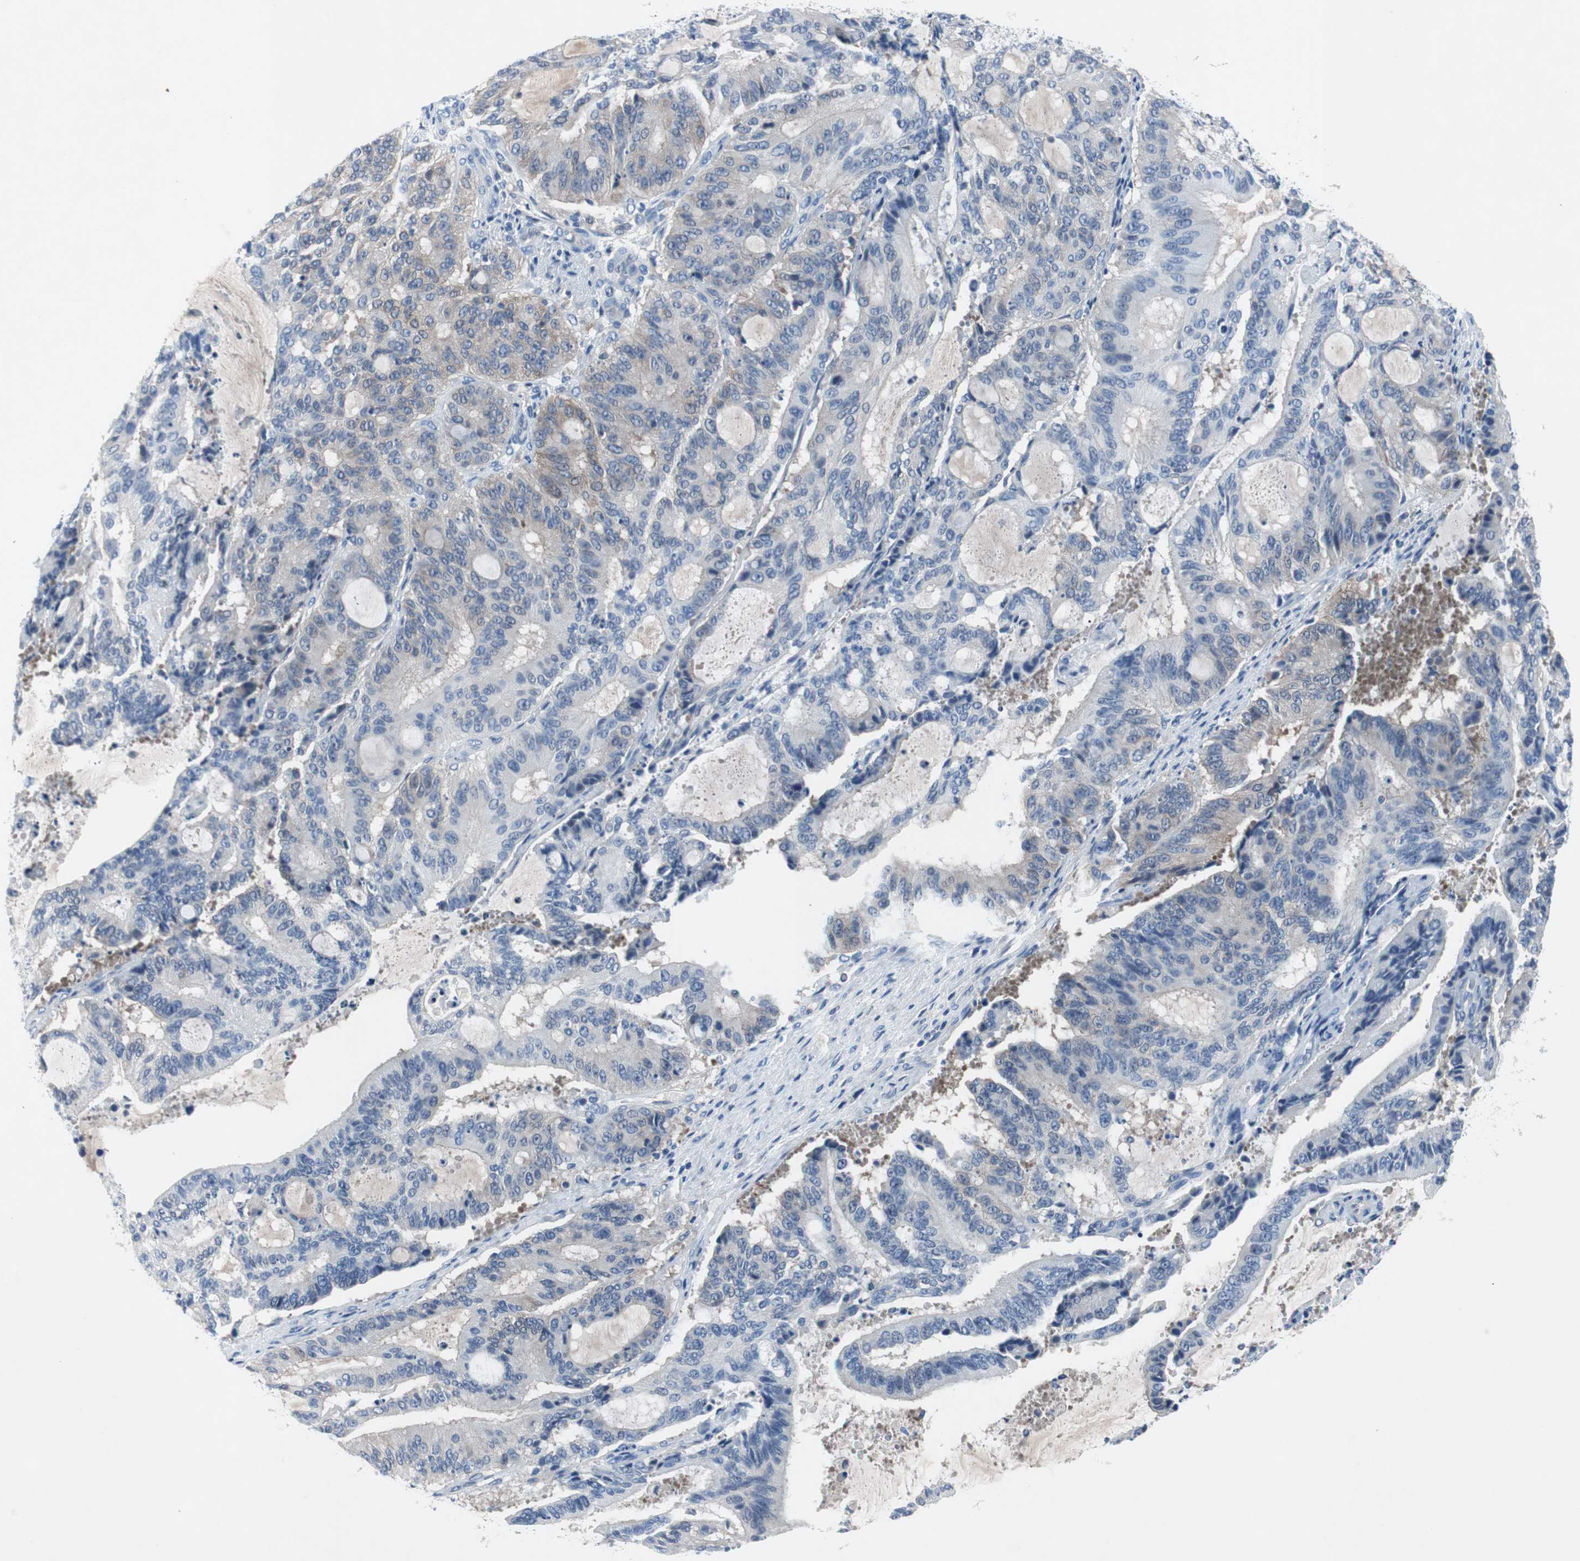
{"staining": {"intensity": "weak", "quantity": "25%-75%", "location": "cytoplasmic/membranous"}, "tissue": "liver cancer", "cell_type": "Tumor cells", "image_type": "cancer", "snomed": [{"axis": "morphology", "description": "Cholangiocarcinoma"}, {"axis": "topography", "description": "Liver"}], "caption": "Liver cancer (cholangiocarcinoma) stained with a brown dye shows weak cytoplasmic/membranous positive positivity in approximately 25%-75% of tumor cells.", "gene": "EEF2K", "patient": {"sex": "female", "age": 73}}